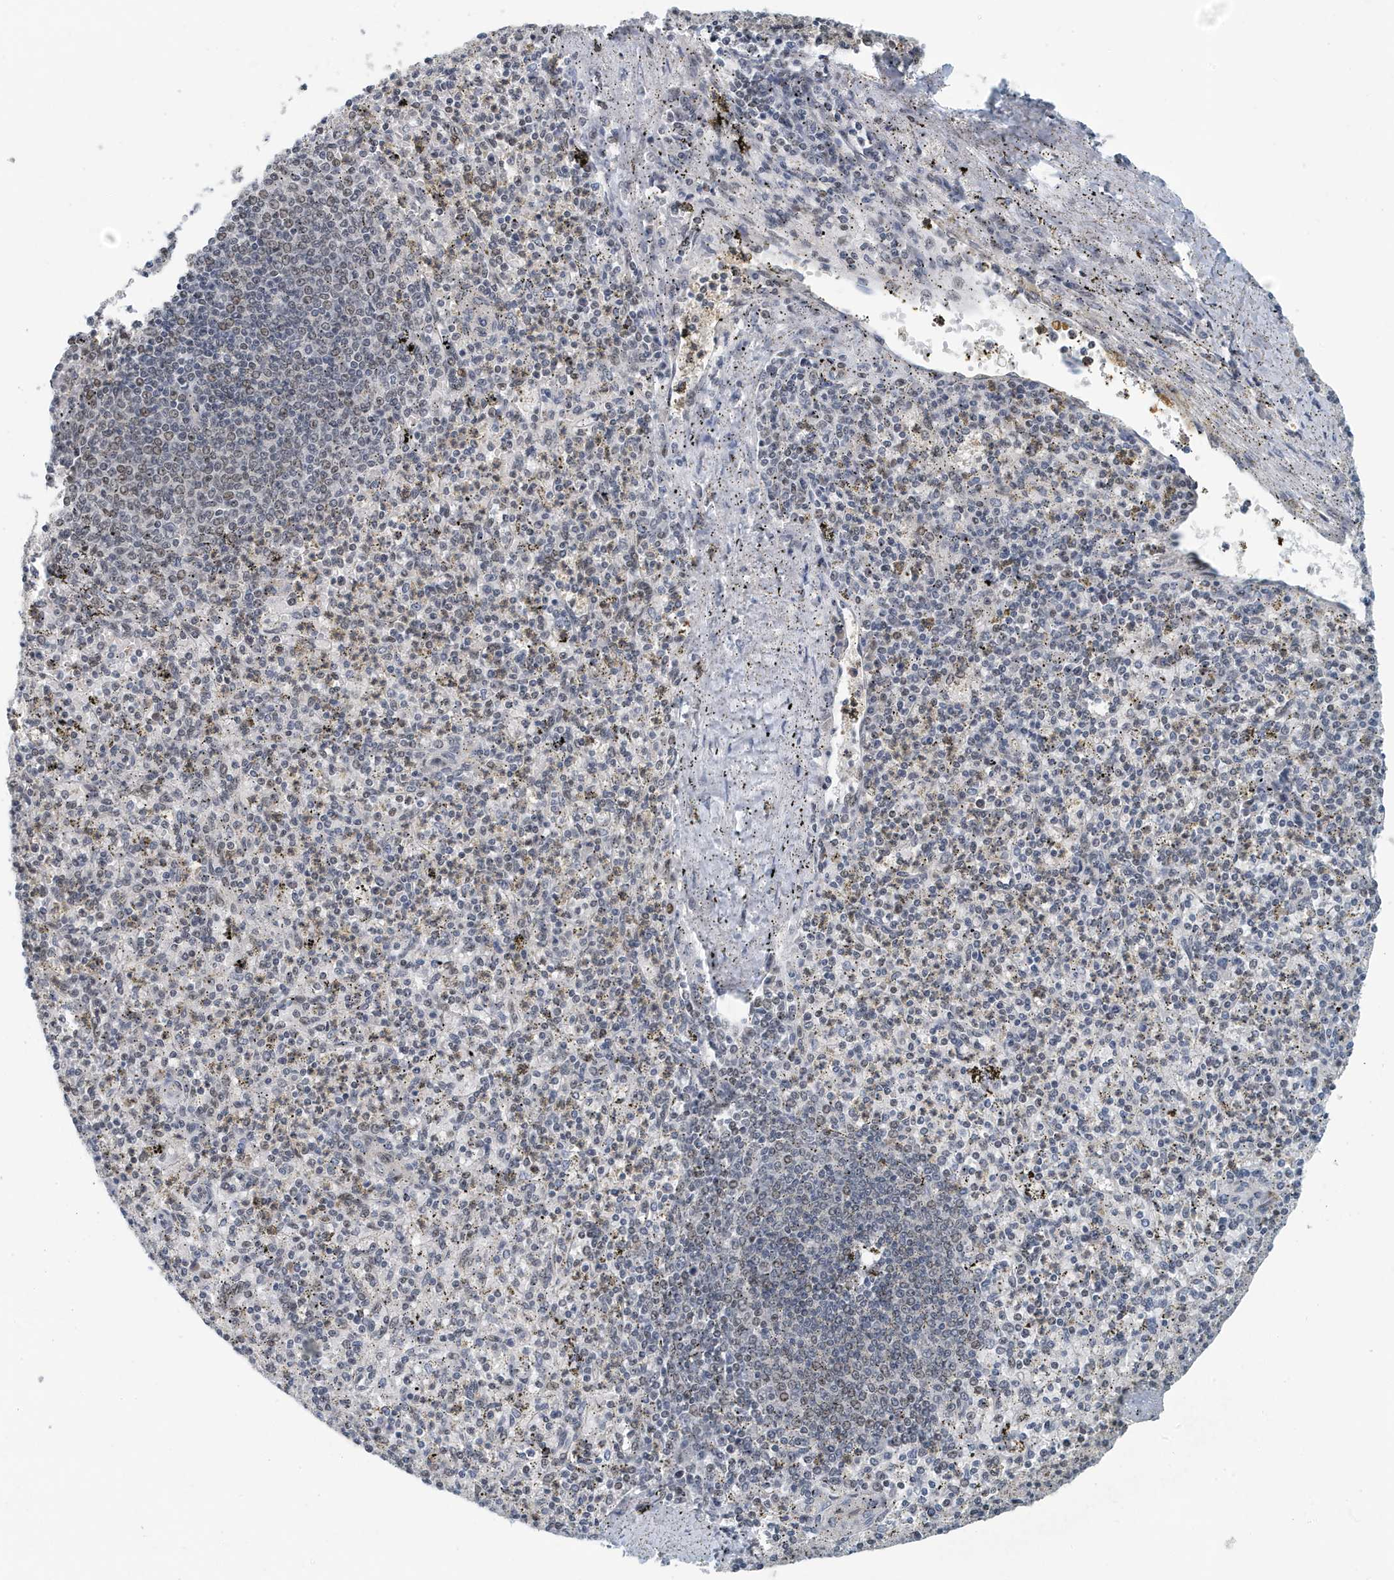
{"staining": {"intensity": "weak", "quantity": "25%-75%", "location": "nuclear"}, "tissue": "spleen", "cell_type": "Cells in red pulp", "image_type": "normal", "snomed": [{"axis": "morphology", "description": "Normal tissue, NOS"}, {"axis": "topography", "description": "Spleen"}], "caption": "Human spleen stained for a protein (brown) demonstrates weak nuclear positive staining in approximately 25%-75% of cells in red pulp.", "gene": "KIF15", "patient": {"sex": "male", "age": 72}}